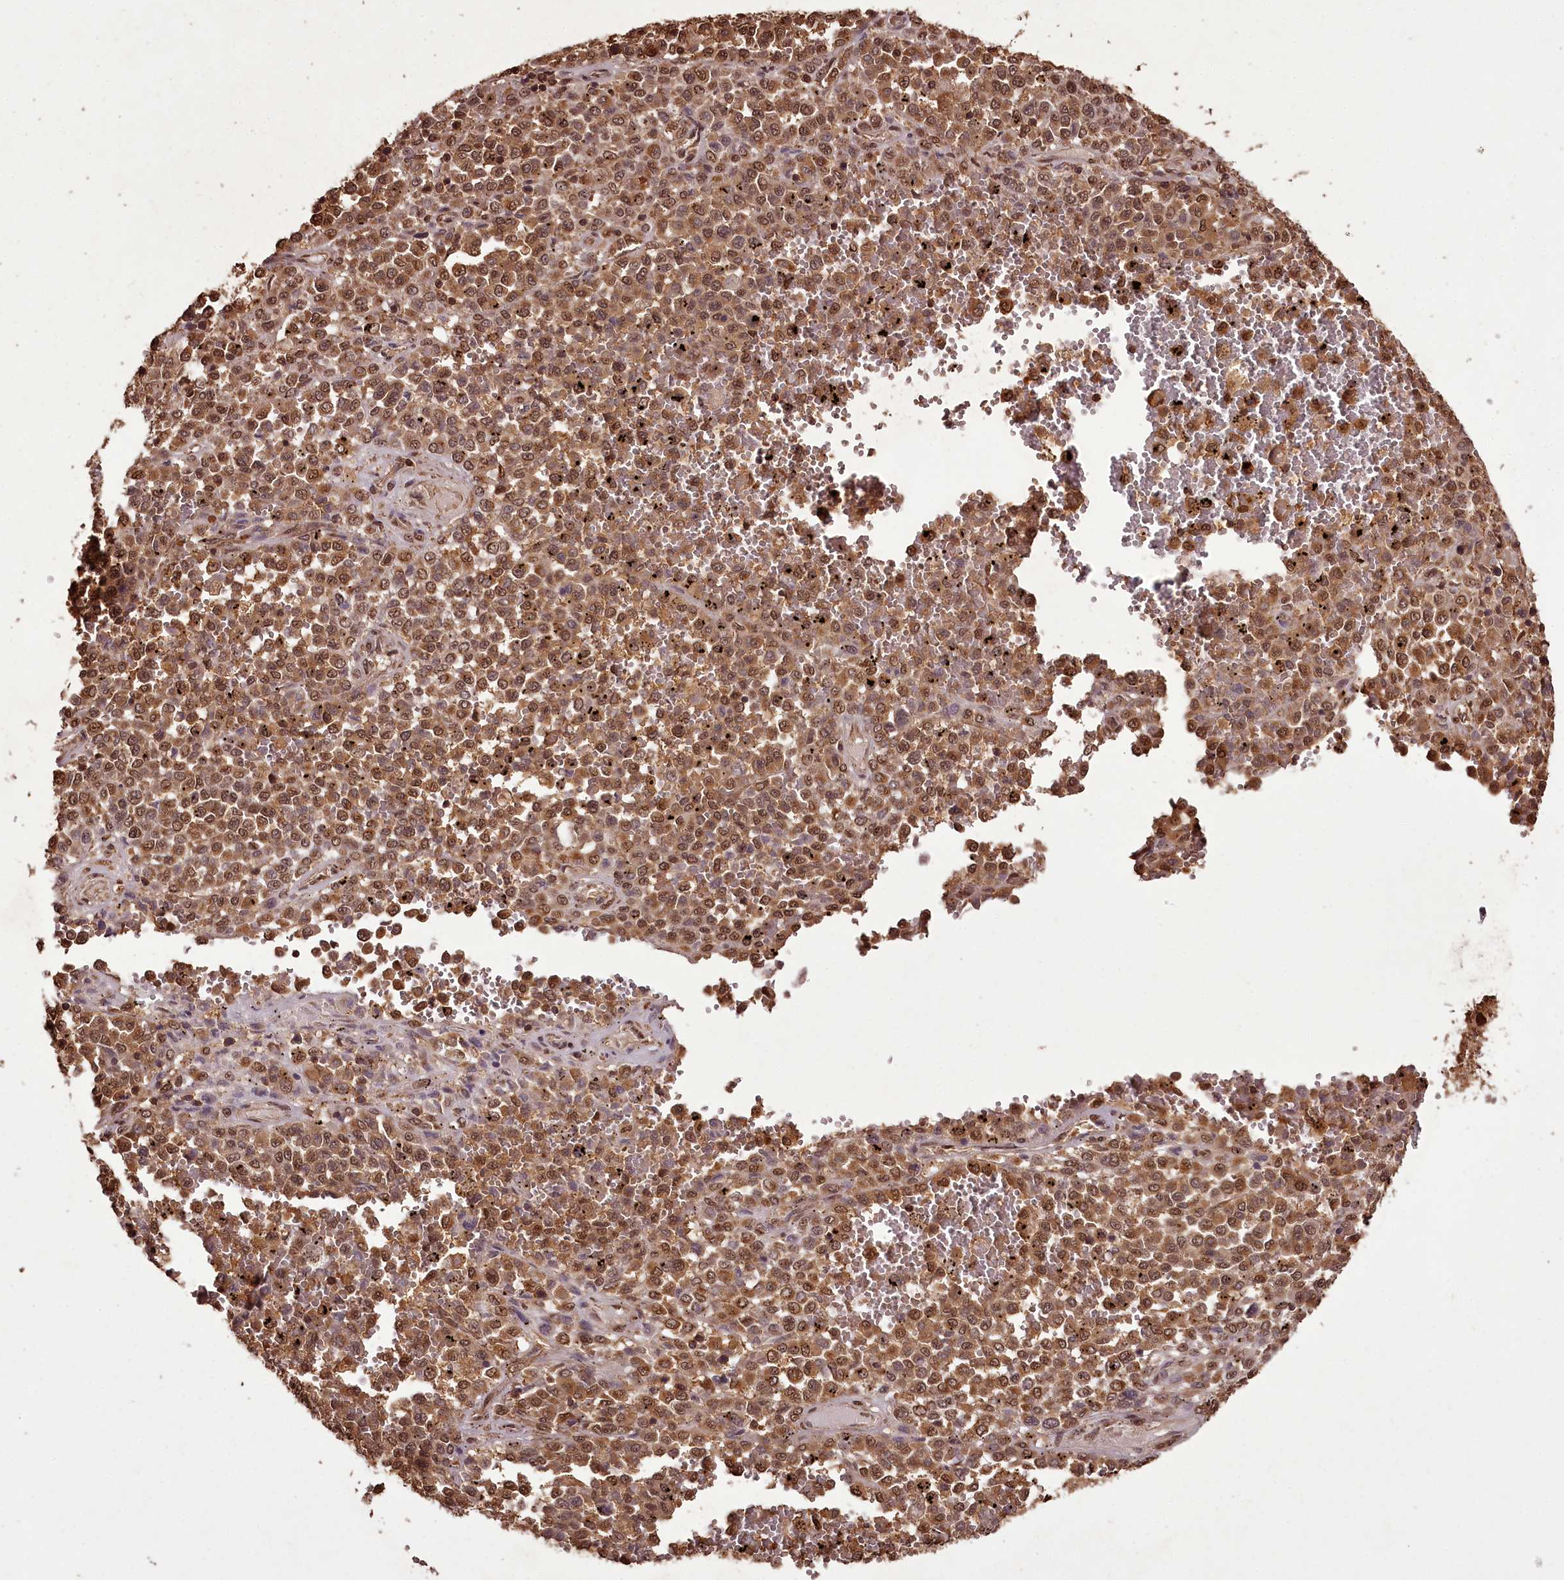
{"staining": {"intensity": "moderate", "quantity": ">75%", "location": "cytoplasmic/membranous,nuclear"}, "tissue": "melanoma", "cell_type": "Tumor cells", "image_type": "cancer", "snomed": [{"axis": "morphology", "description": "Malignant melanoma, Metastatic site"}, {"axis": "topography", "description": "Pancreas"}], "caption": "Immunohistochemistry of human melanoma displays medium levels of moderate cytoplasmic/membranous and nuclear expression in approximately >75% of tumor cells.", "gene": "NPRL2", "patient": {"sex": "female", "age": 30}}